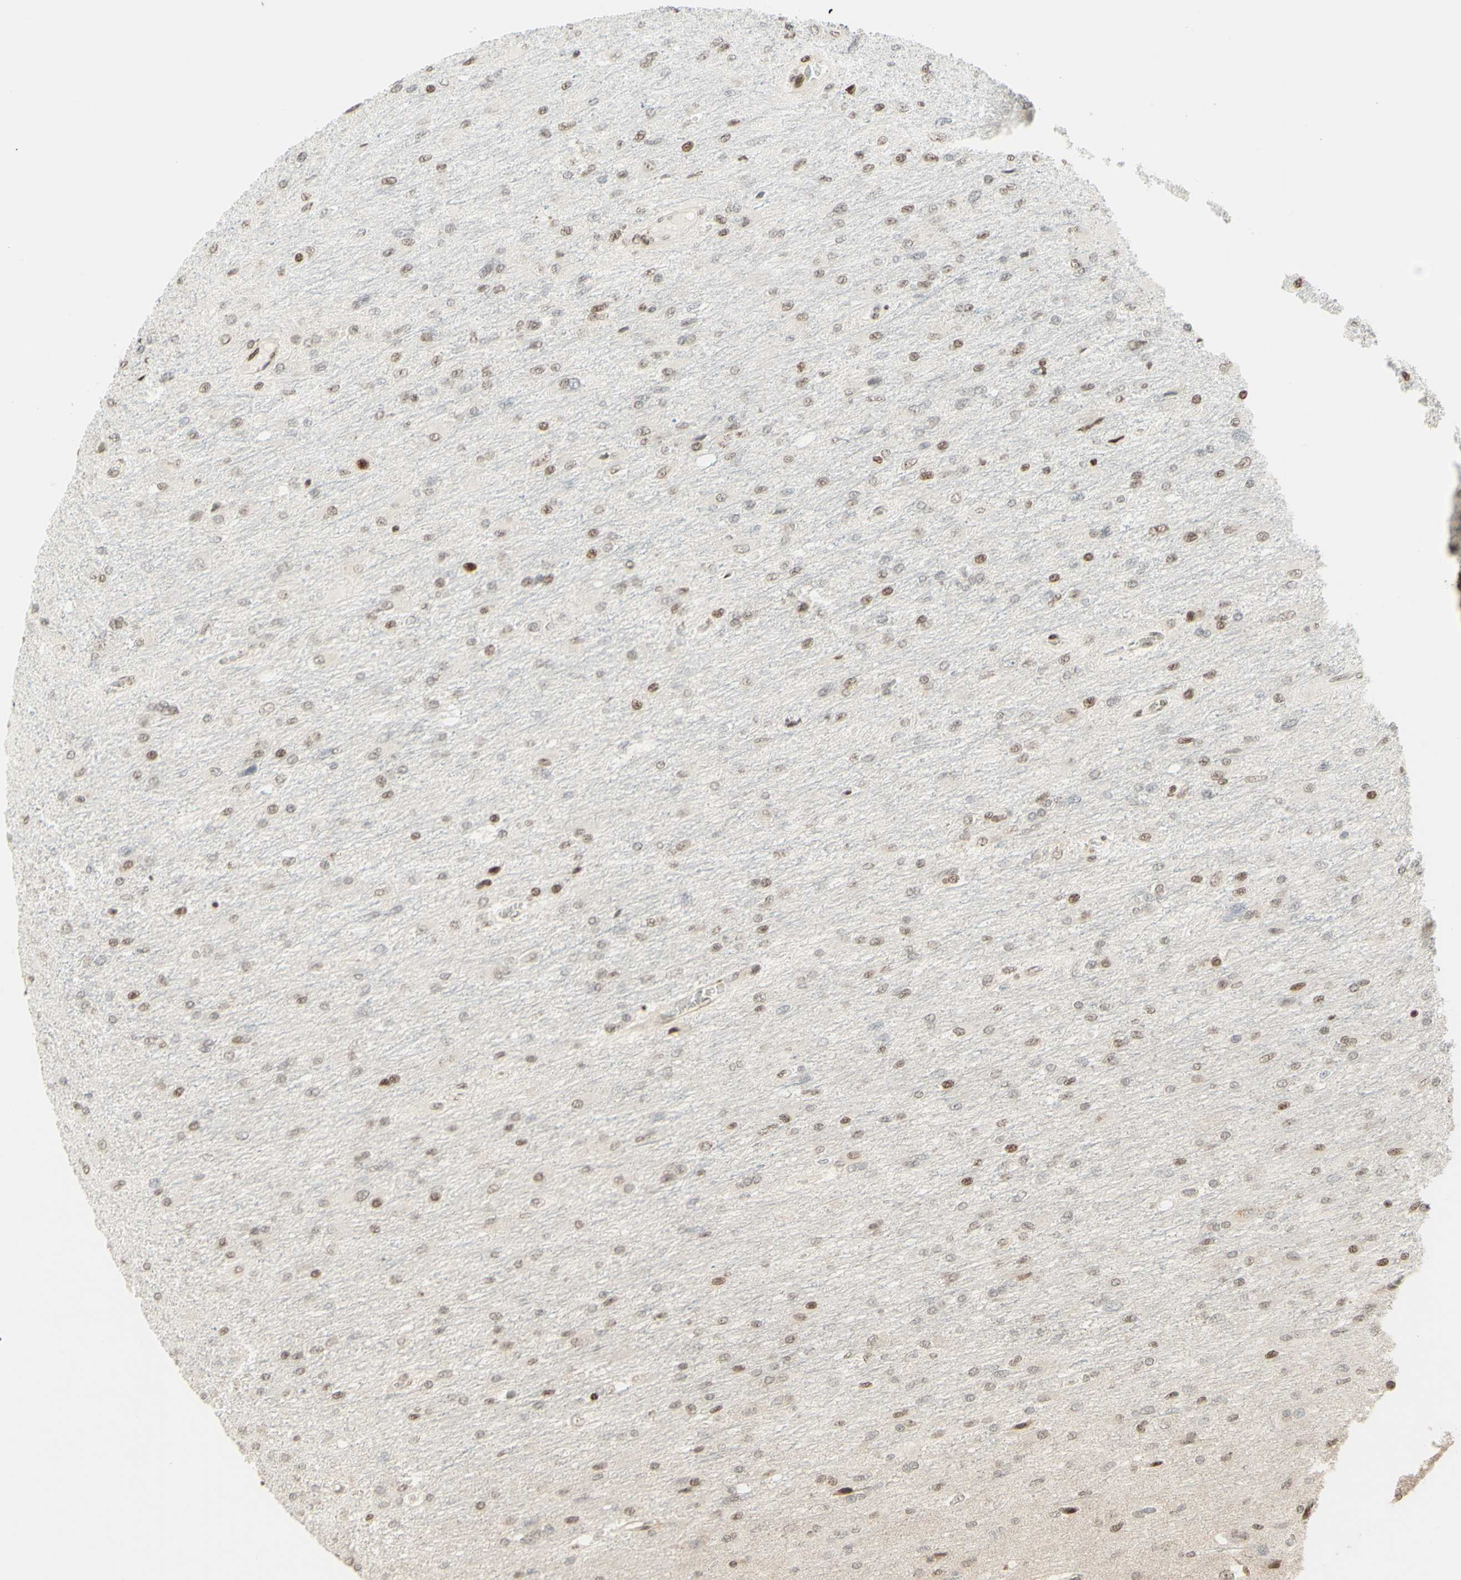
{"staining": {"intensity": "weak", "quantity": "25%-75%", "location": "nuclear"}, "tissue": "glioma", "cell_type": "Tumor cells", "image_type": "cancer", "snomed": [{"axis": "morphology", "description": "Glioma, malignant, High grade"}, {"axis": "topography", "description": "Cerebral cortex"}], "caption": "Immunohistochemical staining of human glioma reveals weak nuclear protein expression in about 25%-75% of tumor cells. (Stains: DAB in brown, nuclei in blue, Microscopy: brightfield microscopy at high magnification).", "gene": "CDKL5", "patient": {"sex": "female", "age": 36}}